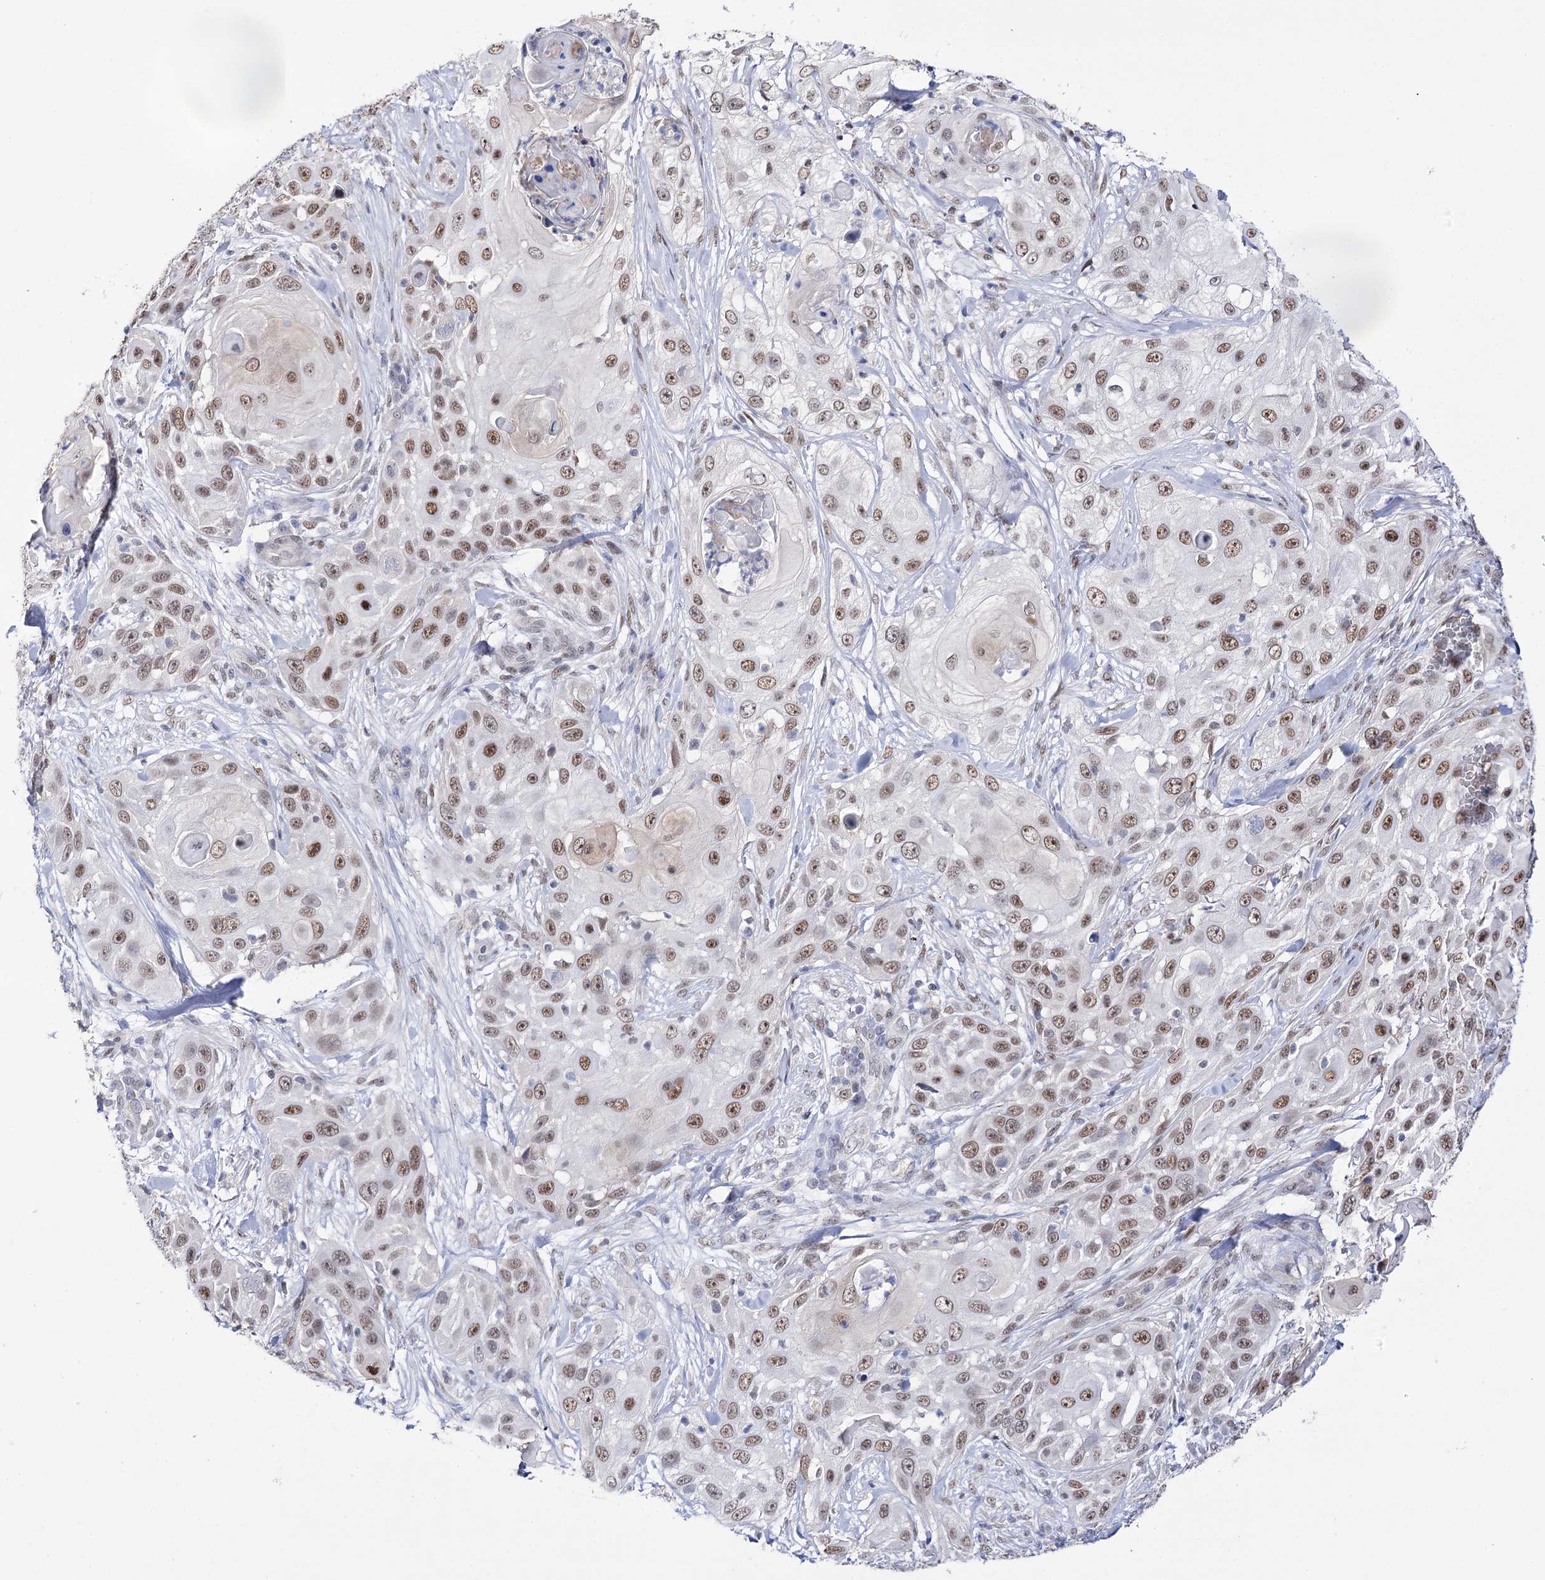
{"staining": {"intensity": "moderate", "quantity": "25%-75%", "location": "nuclear"}, "tissue": "skin cancer", "cell_type": "Tumor cells", "image_type": "cancer", "snomed": [{"axis": "morphology", "description": "Squamous cell carcinoma, NOS"}, {"axis": "topography", "description": "Skin"}], "caption": "Moderate nuclear positivity for a protein is seen in about 25%-75% of tumor cells of skin squamous cell carcinoma using IHC.", "gene": "VGLL4", "patient": {"sex": "female", "age": 44}}